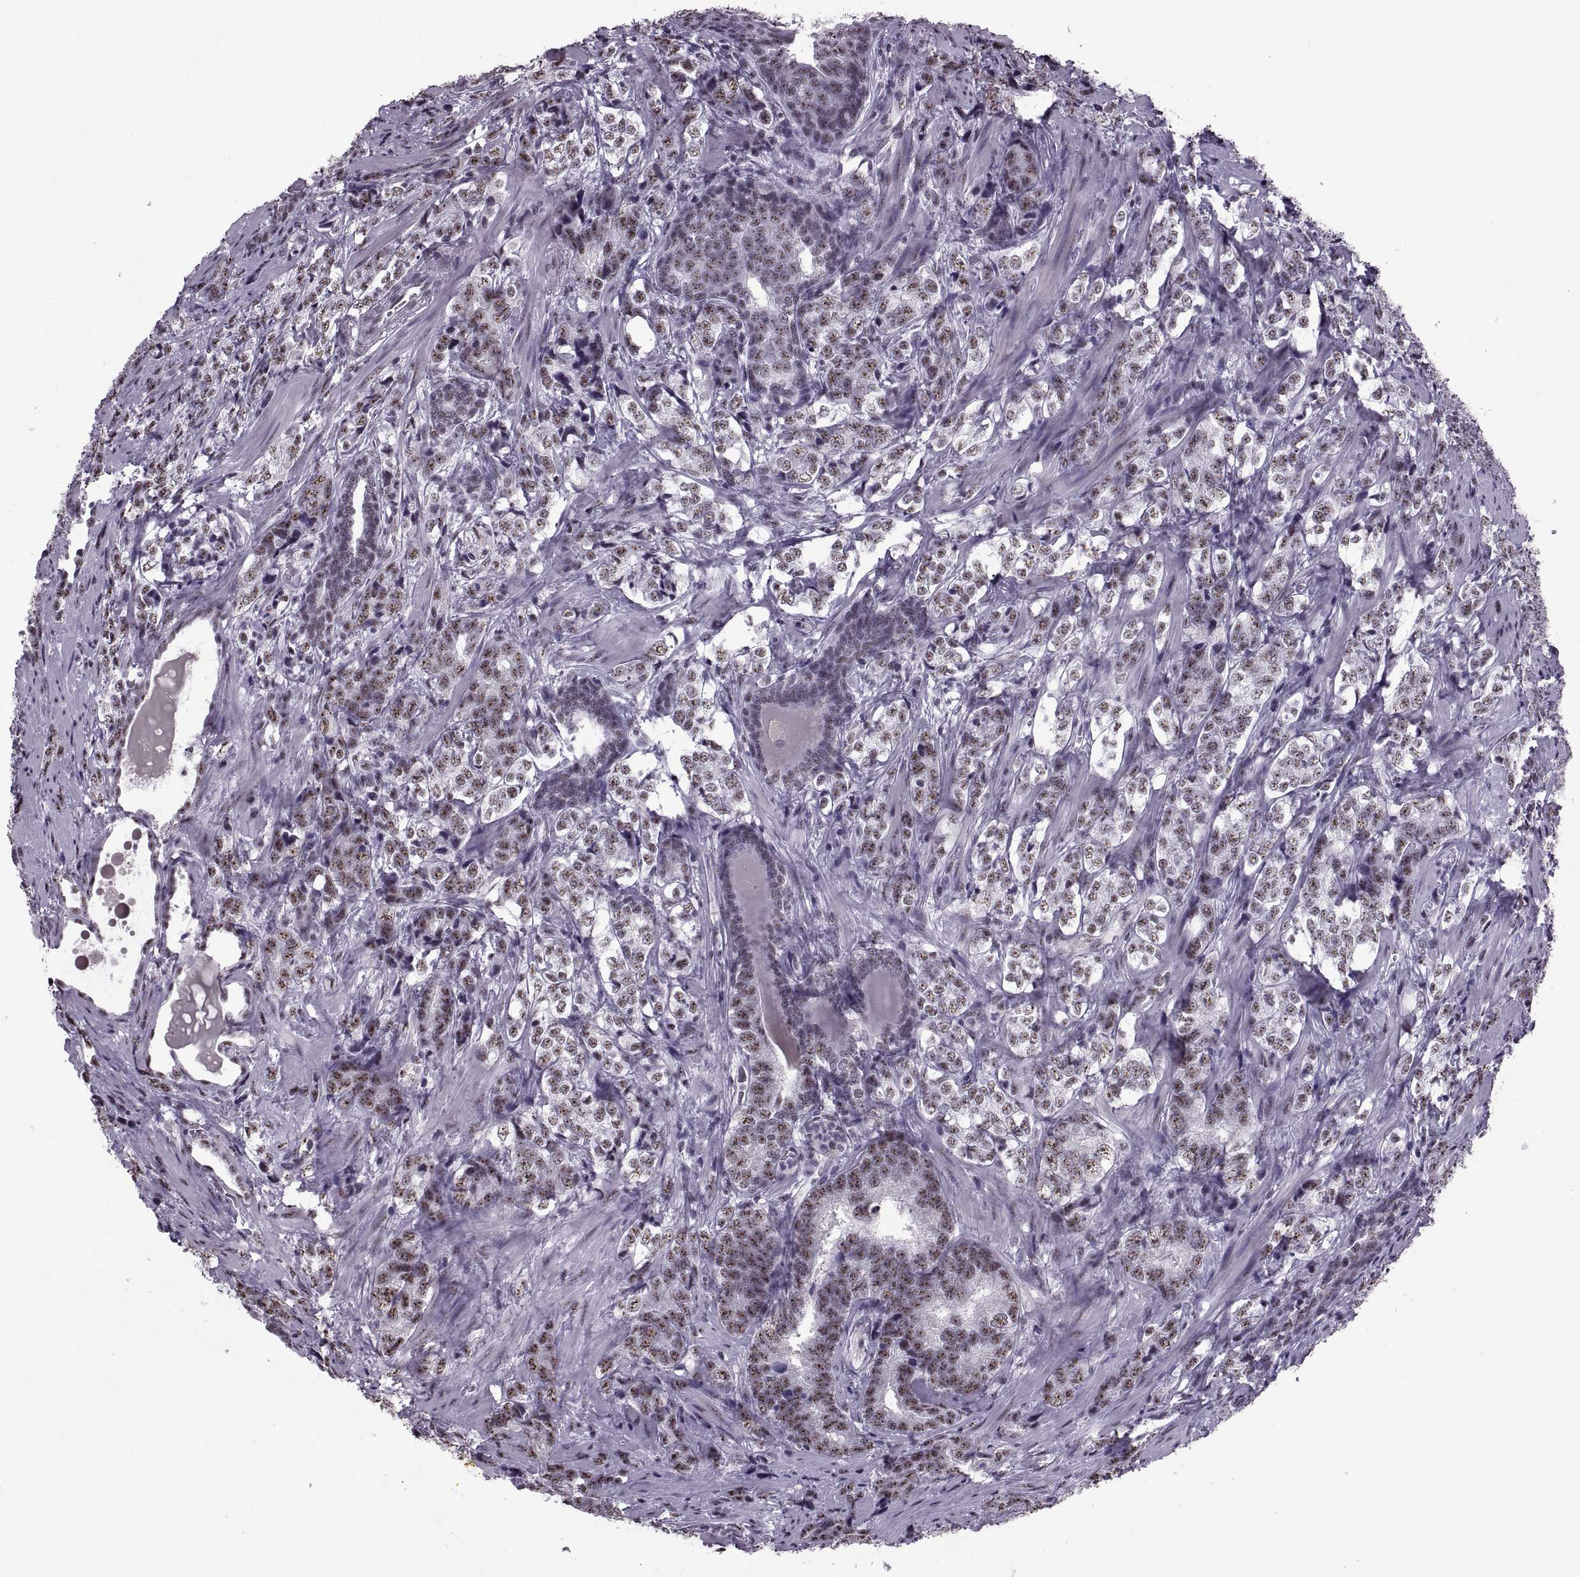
{"staining": {"intensity": "weak", "quantity": ">75%", "location": "nuclear"}, "tissue": "prostate cancer", "cell_type": "Tumor cells", "image_type": "cancer", "snomed": [{"axis": "morphology", "description": "Adenocarcinoma, NOS"}, {"axis": "topography", "description": "Prostate and seminal vesicle, NOS"}], "caption": "Adenocarcinoma (prostate) tissue displays weak nuclear expression in approximately >75% of tumor cells (DAB (3,3'-diaminobenzidine) IHC, brown staining for protein, blue staining for nuclei).", "gene": "MAGEA4", "patient": {"sex": "male", "age": 63}}